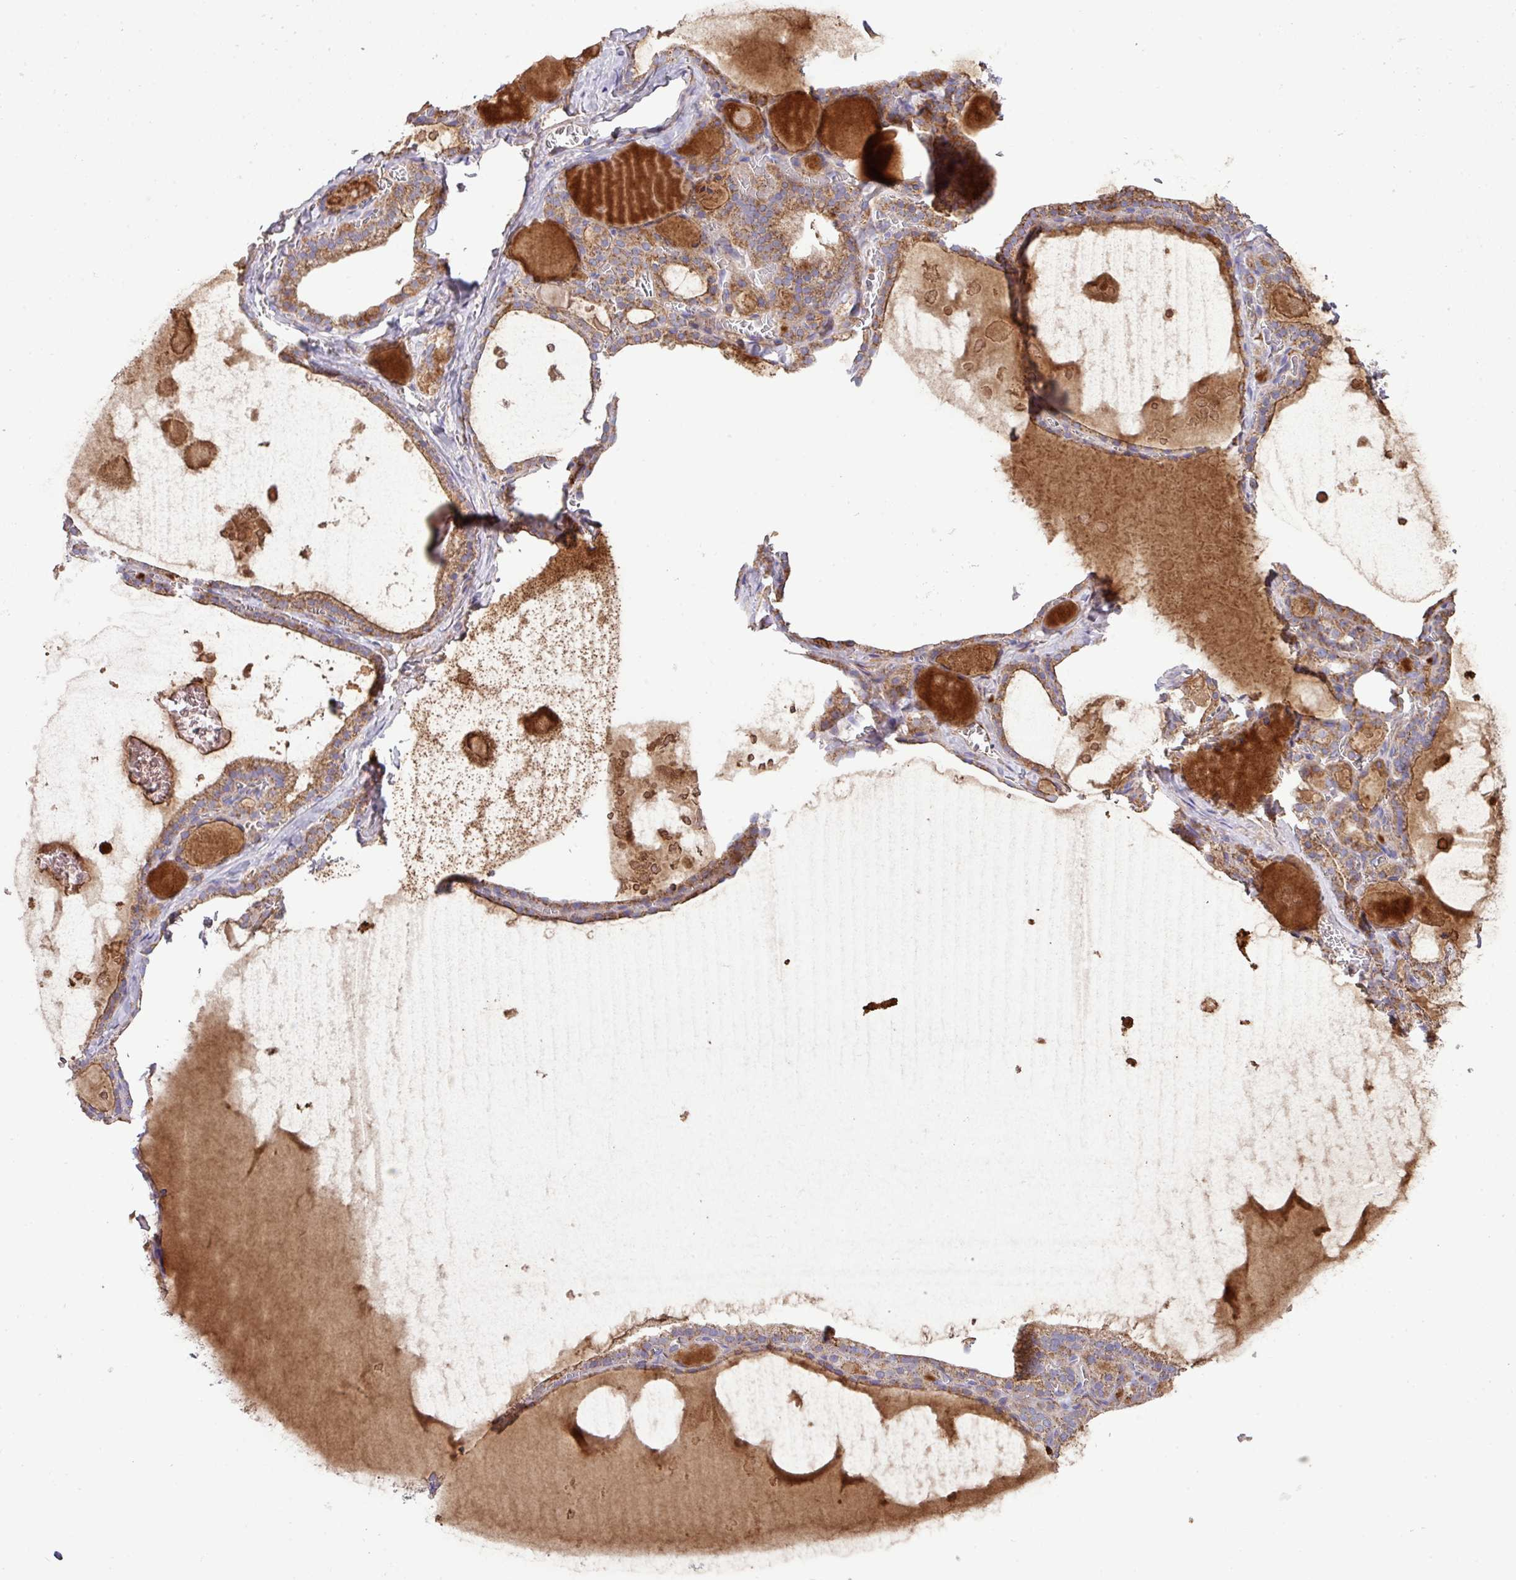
{"staining": {"intensity": "moderate", "quantity": ">75%", "location": "cytoplasmic/membranous"}, "tissue": "thyroid gland", "cell_type": "Glandular cells", "image_type": "normal", "snomed": [{"axis": "morphology", "description": "Normal tissue, NOS"}, {"axis": "topography", "description": "Thyroid gland"}], "caption": "IHC of unremarkable thyroid gland reveals medium levels of moderate cytoplasmic/membranous positivity in about >75% of glandular cells.", "gene": "LRRC53", "patient": {"sex": "male", "age": 56}}